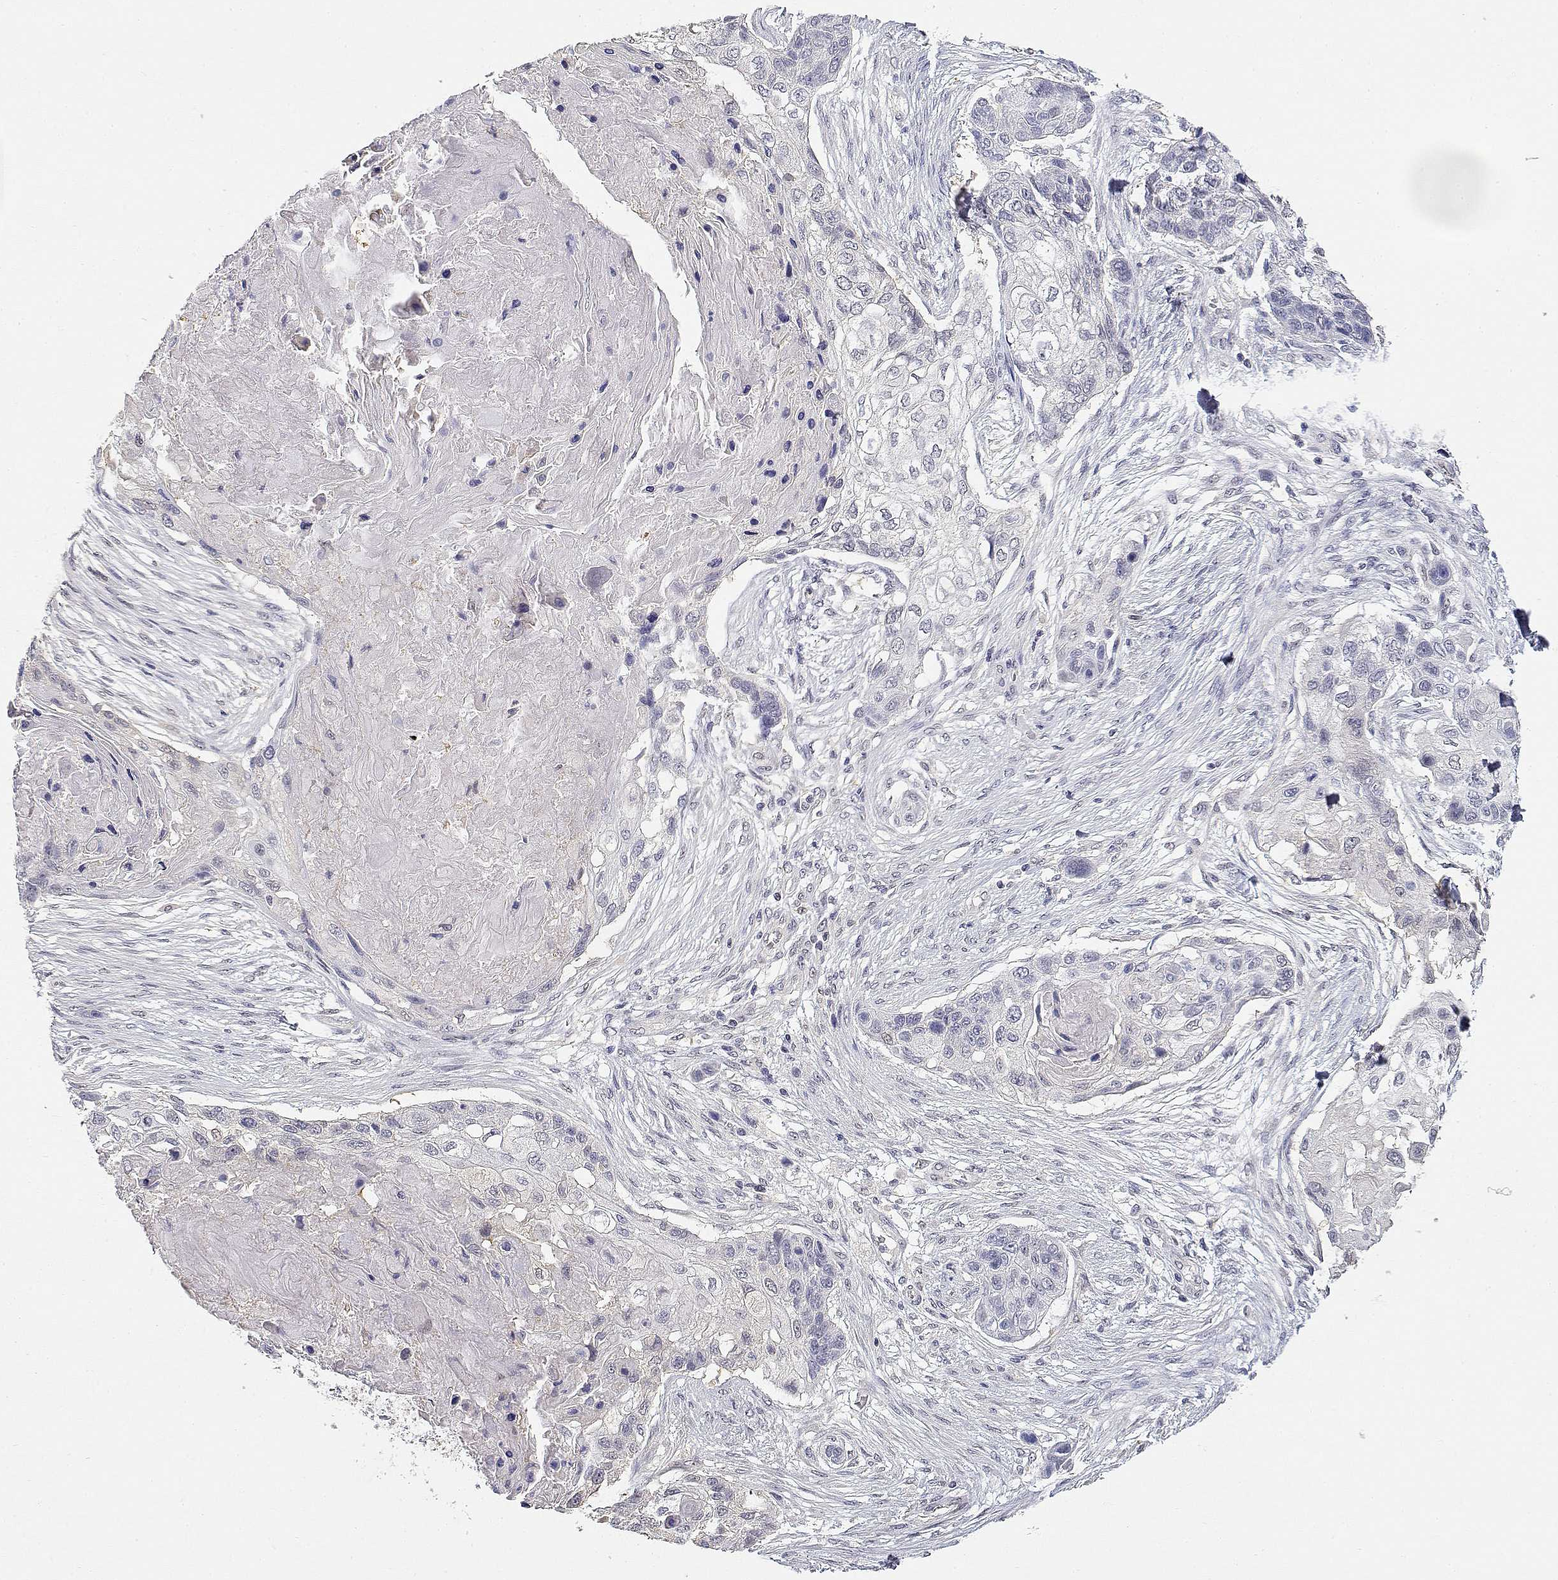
{"staining": {"intensity": "negative", "quantity": "none", "location": "none"}, "tissue": "lung cancer", "cell_type": "Tumor cells", "image_type": "cancer", "snomed": [{"axis": "morphology", "description": "Squamous cell carcinoma, NOS"}, {"axis": "topography", "description": "Lung"}], "caption": "Tumor cells are negative for brown protein staining in lung cancer.", "gene": "ADA", "patient": {"sex": "male", "age": 69}}